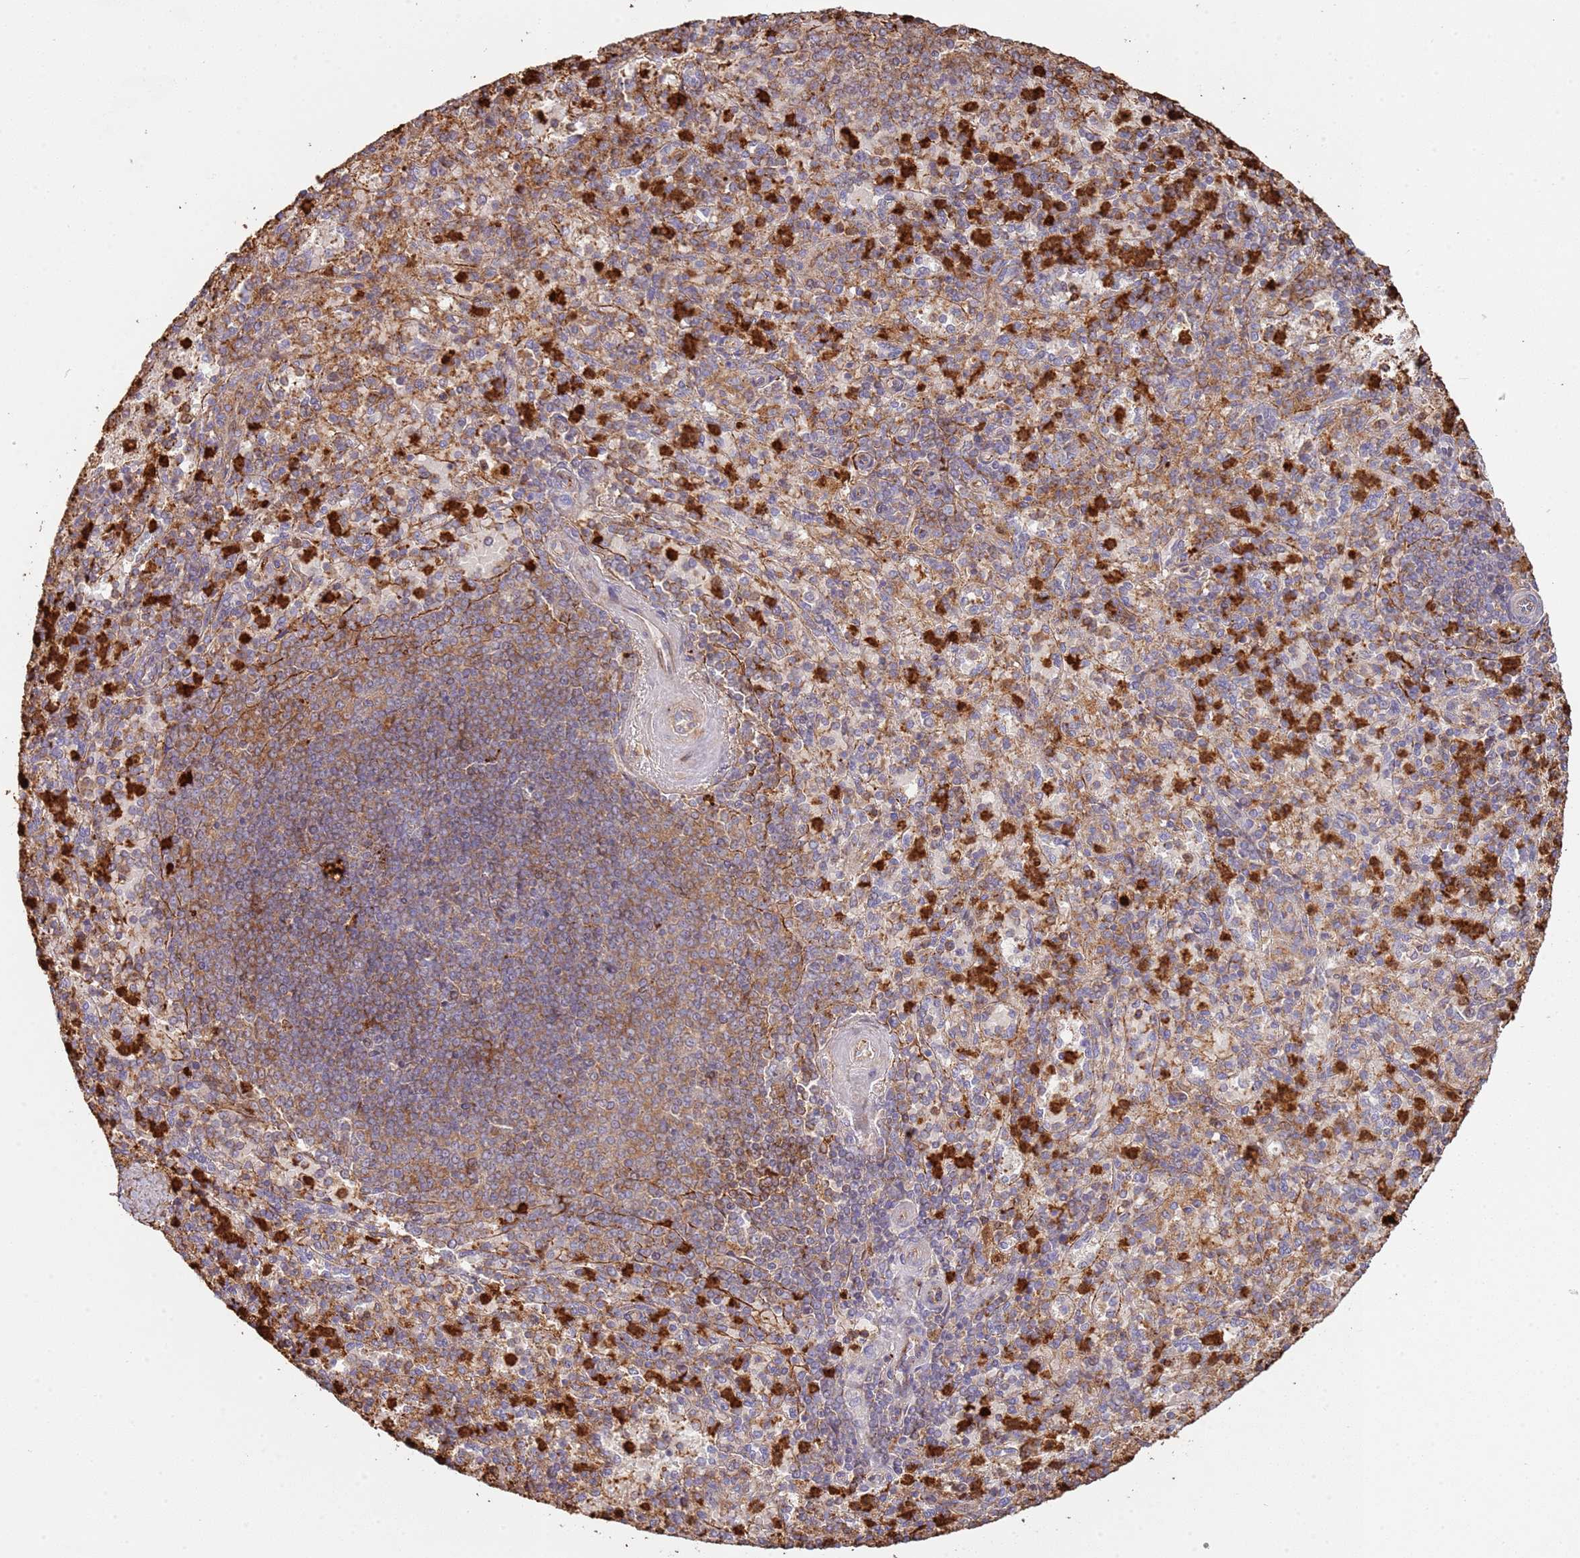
{"staining": {"intensity": "strong", "quantity": "<25%", "location": "cytoplasmic/membranous"}, "tissue": "spleen", "cell_type": "Cells in red pulp", "image_type": "normal", "snomed": [{"axis": "morphology", "description": "Normal tissue, NOS"}, {"axis": "topography", "description": "Spleen"}], "caption": "A brown stain labels strong cytoplasmic/membranous positivity of a protein in cells in red pulp of benign human spleen. The staining was performed using DAB (3,3'-diaminobenzidine), with brown indicating positive protein expression. Nuclei are stained blue with hematoxylin.", "gene": "NDUFAF4", "patient": {"sex": "male", "age": 82}}